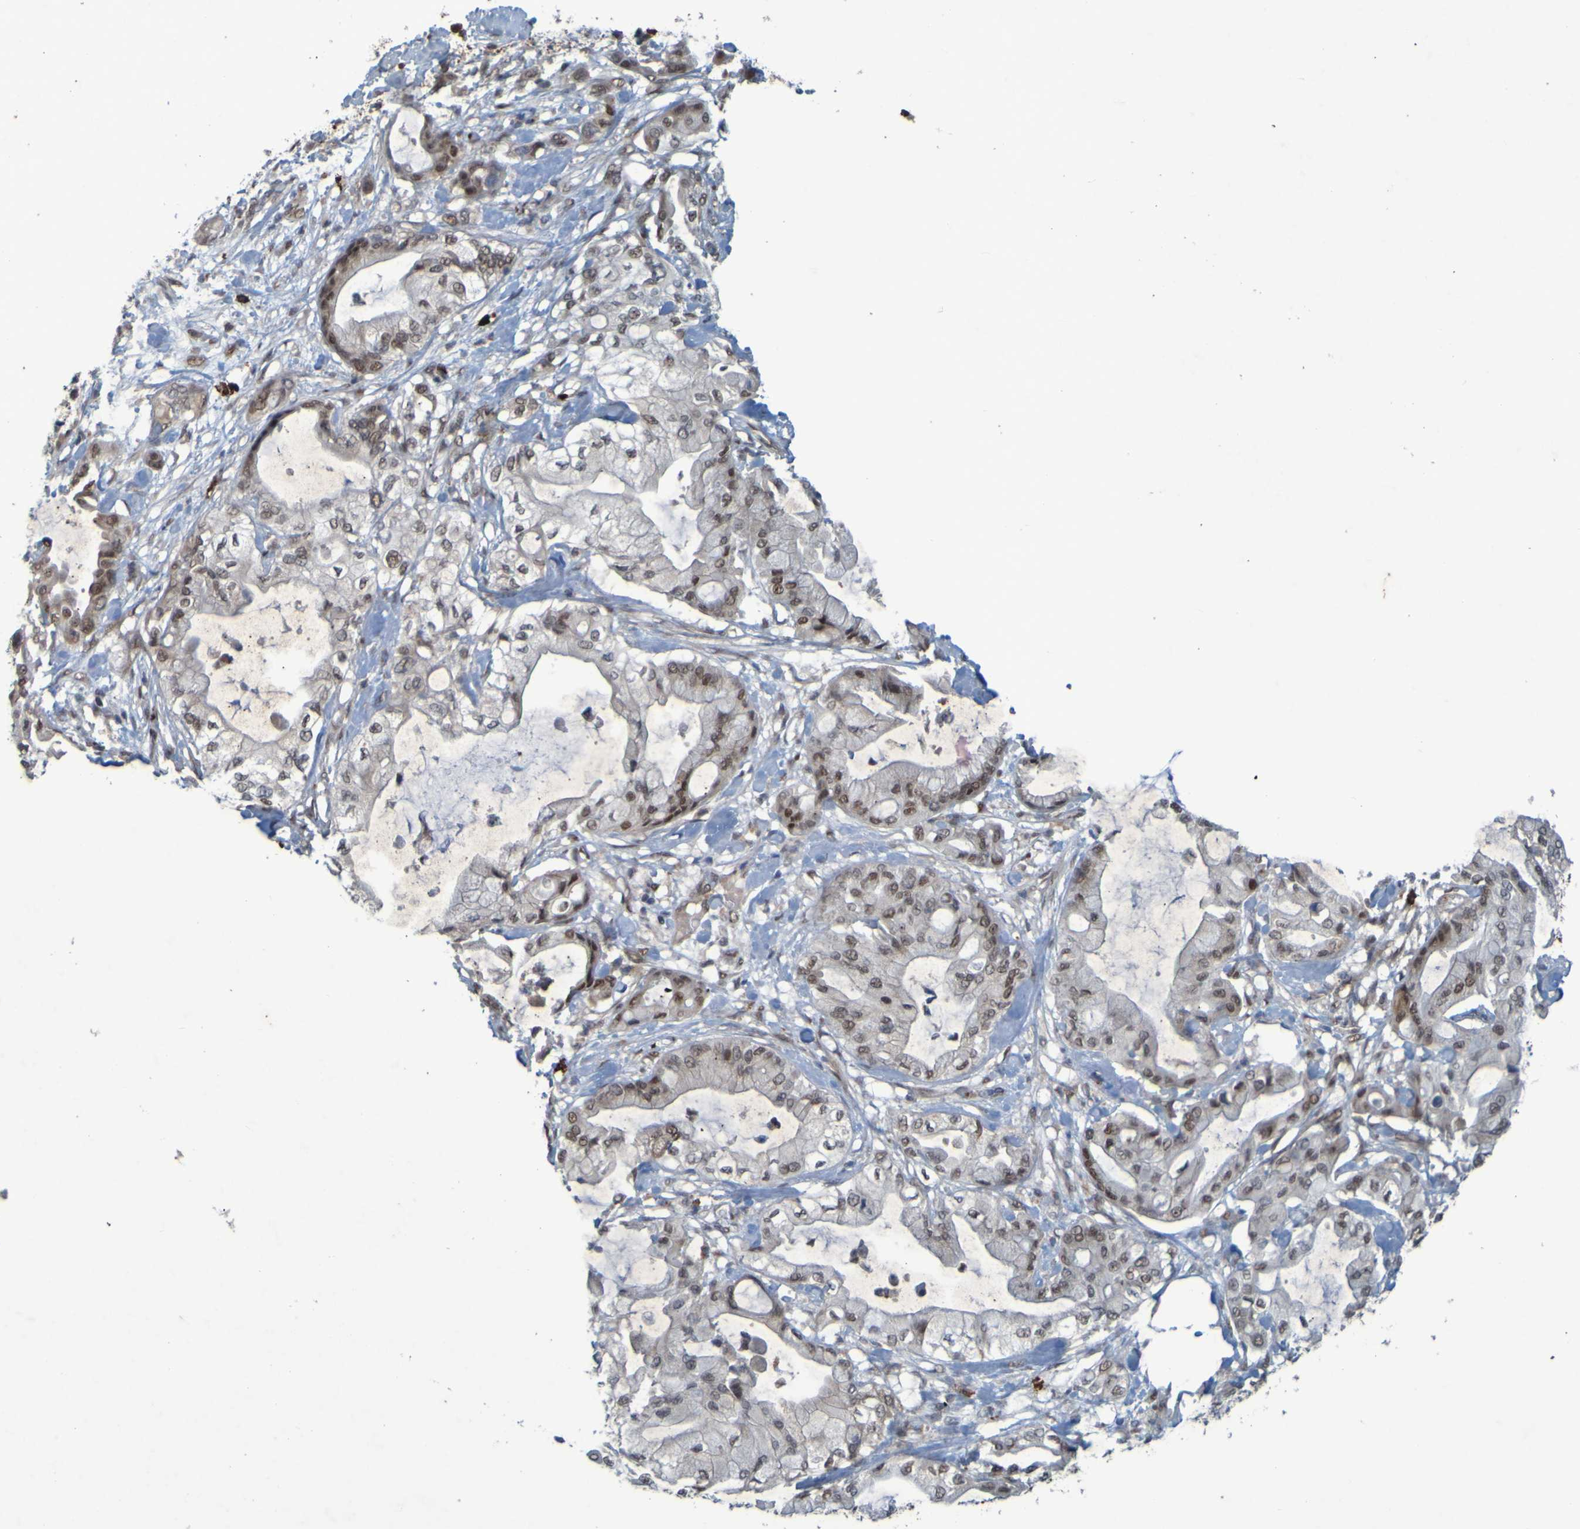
{"staining": {"intensity": "moderate", "quantity": ">75%", "location": "nuclear"}, "tissue": "pancreatic cancer", "cell_type": "Tumor cells", "image_type": "cancer", "snomed": [{"axis": "morphology", "description": "Adenocarcinoma, NOS"}, {"axis": "morphology", "description": "Adenocarcinoma, metastatic, NOS"}, {"axis": "topography", "description": "Lymph node"}, {"axis": "topography", "description": "Pancreas"}, {"axis": "topography", "description": "Duodenum"}], "caption": "Brown immunohistochemical staining in pancreatic cancer (metastatic adenocarcinoma) reveals moderate nuclear staining in approximately >75% of tumor cells.", "gene": "MCPH1", "patient": {"sex": "female", "age": 64}}